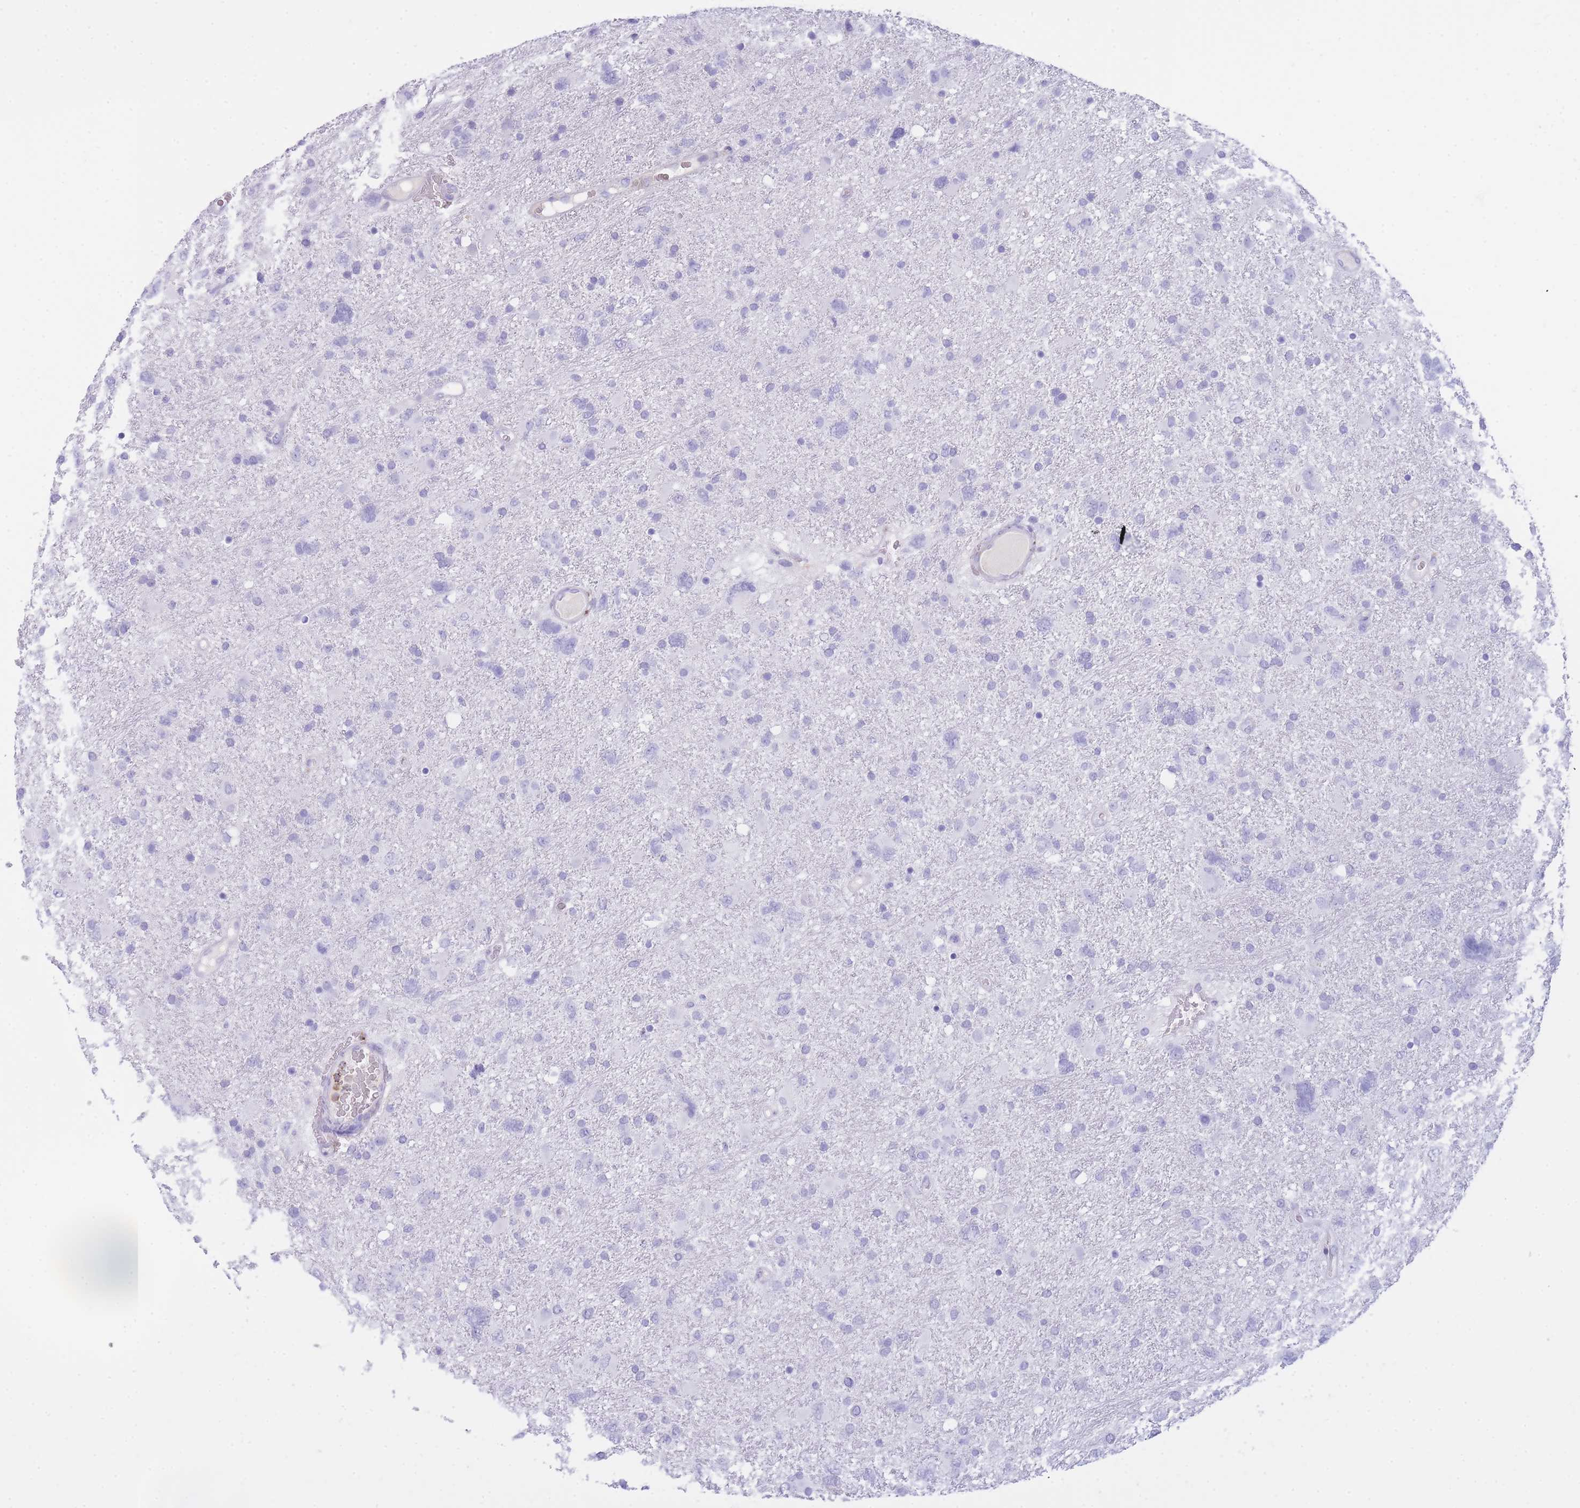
{"staining": {"intensity": "negative", "quantity": "none", "location": "none"}, "tissue": "glioma", "cell_type": "Tumor cells", "image_type": "cancer", "snomed": [{"axis": "morphology", "description": "Glioma, malignant, High grade"}, {"axis": "topography", "description": "Brain"}], "caption": "Micrograph shows no protein expression in tumor cells of glioma tissue.", "gene": "PLBD1", "patient": {"sex": "male", "age": 61}}